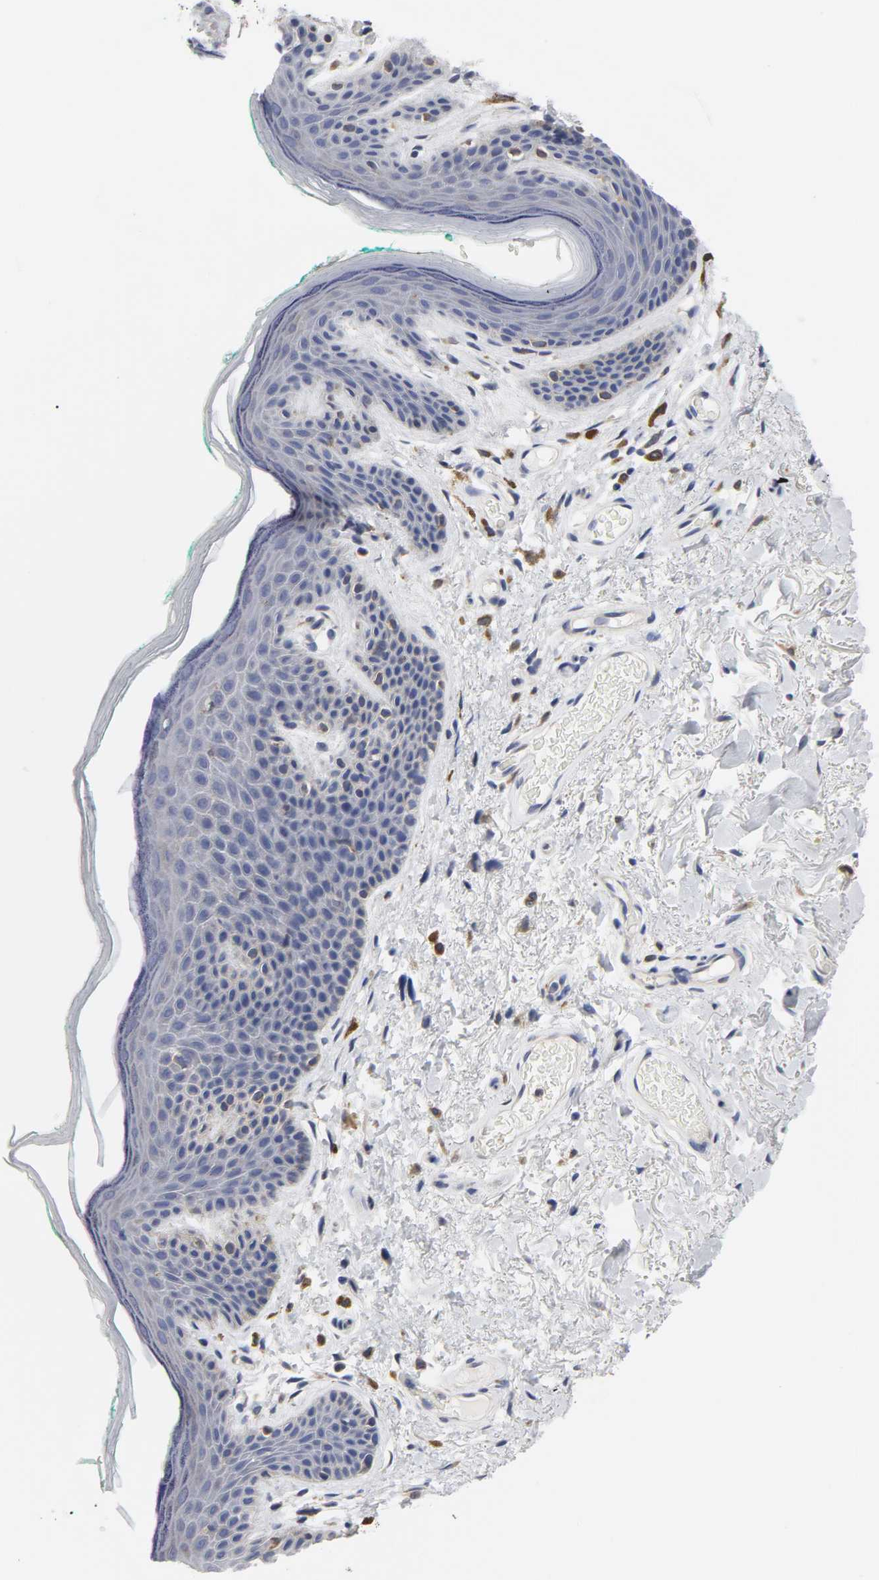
{"staining": {"intensity": "negative", "quantity": "none", "location": "none"}, "tissue": "skin", "cell_type": "Epidermal cells", "image_type": "normal", "snomed": [{"axis": "morphology", "description": "Normal tissue, NOS"}, {"axis": "topography", "description": "Anal"}], "caption": "Epidermal cells show no significant protein expression in benign skin. (DAB (3,3'-diaminobenzidine) immunohistochemistry (IHC) with hematoxylin counter stain).", "gene": "HCK", "patient": {"sex": "male", "age": 74}}